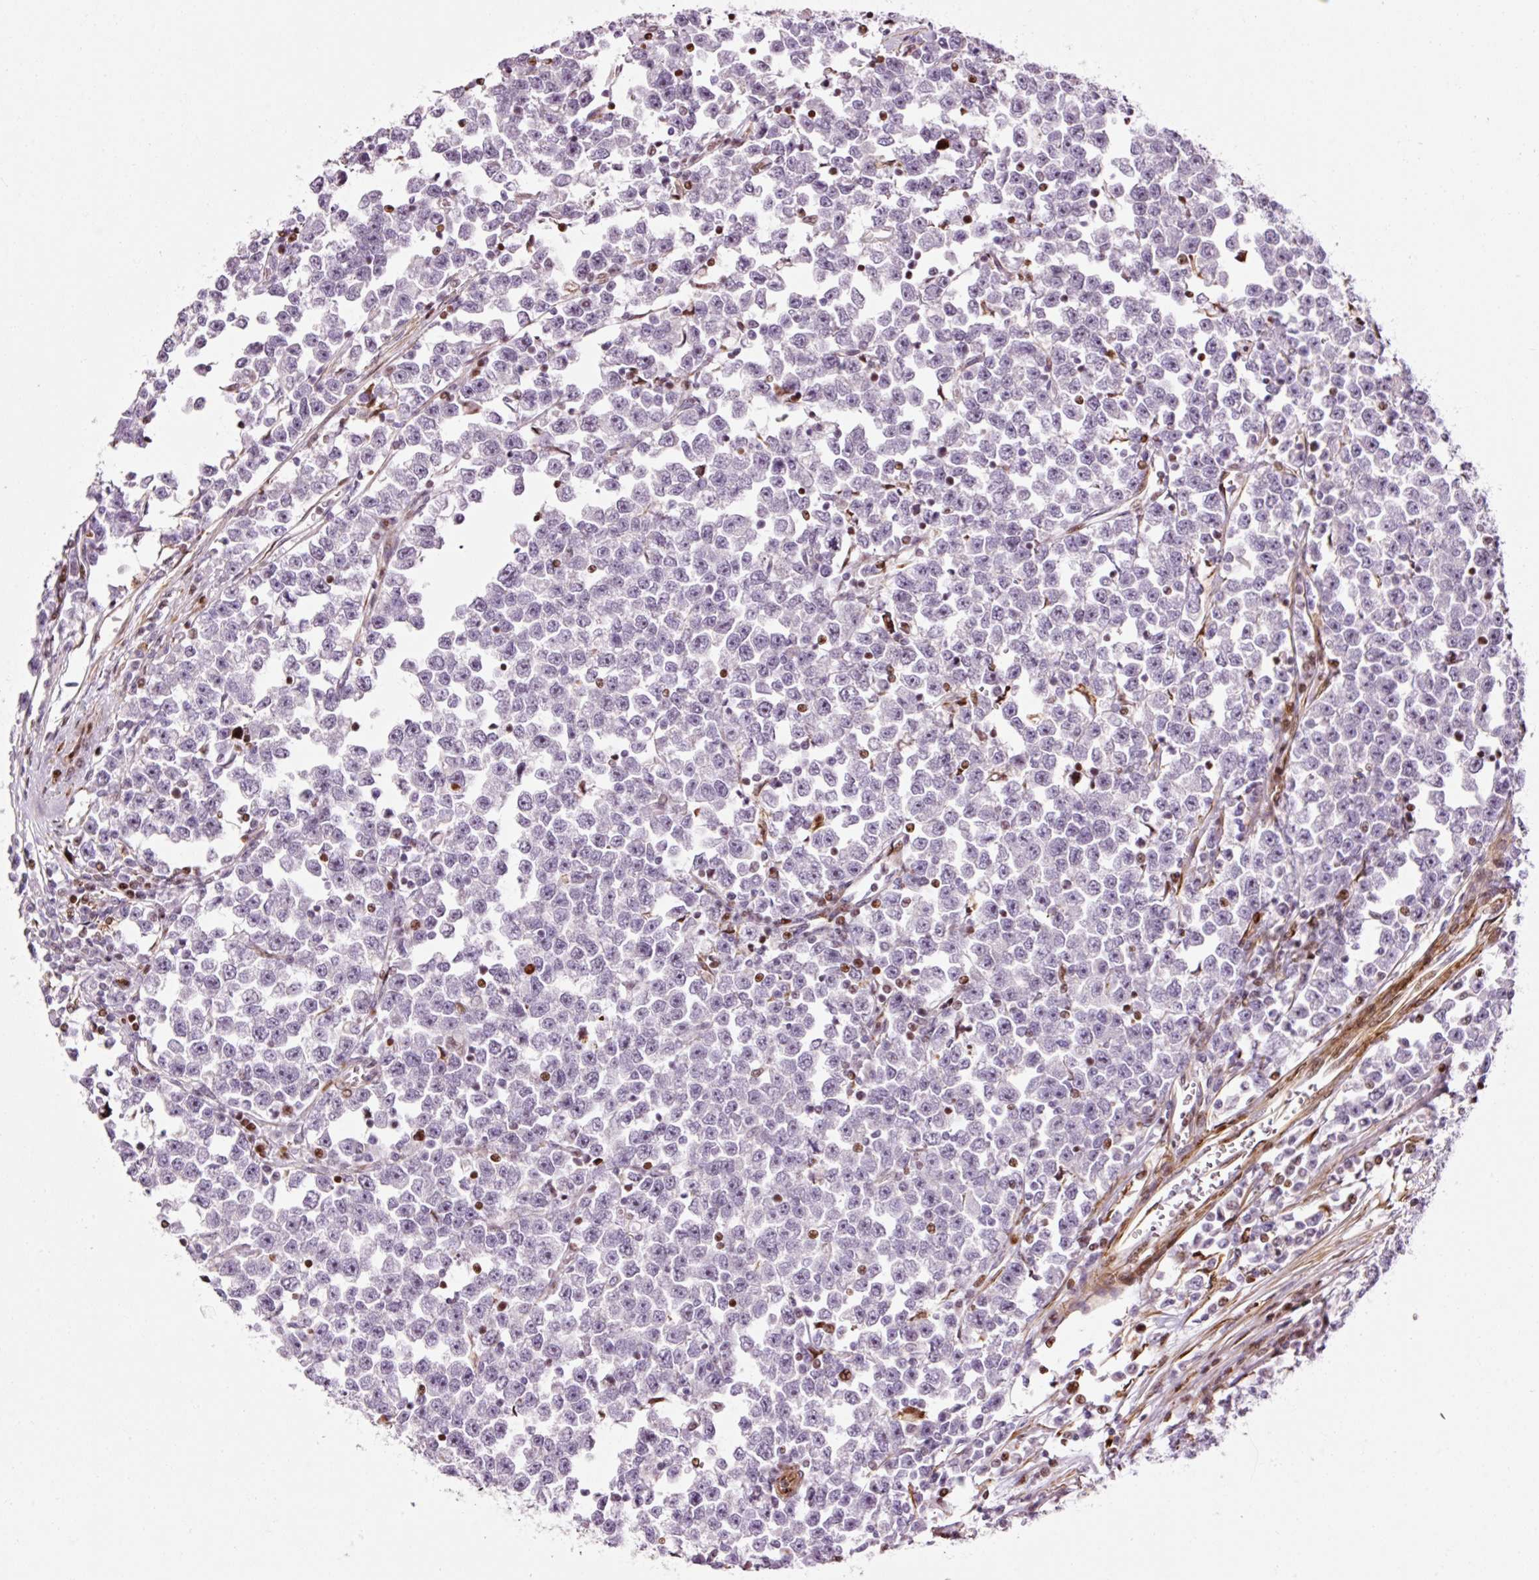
{"staining": {"intensity": "negative", "quantity": "none", "location": "none"}, "tissue": "testis cancer", "cell_type": "Tumor cells", "image_type": "cancer", "snomed": [{"axis": "morphology", "description": "Seminoma, NOS"}, {"axis": "topography", "description": "Testis"}], "caption": "This is a histopathology image of immunohistochemistry staining of testis seminoma, which shows no positivity in tumor cells. The staining was performed using DAB to visualize the protein expression in brown, while the nuclei were stained in blue with hematoxylin (Magnification: 20x).", "gene": "ANKRD20A1", "patient": {"sex": "male", "age": 43}}